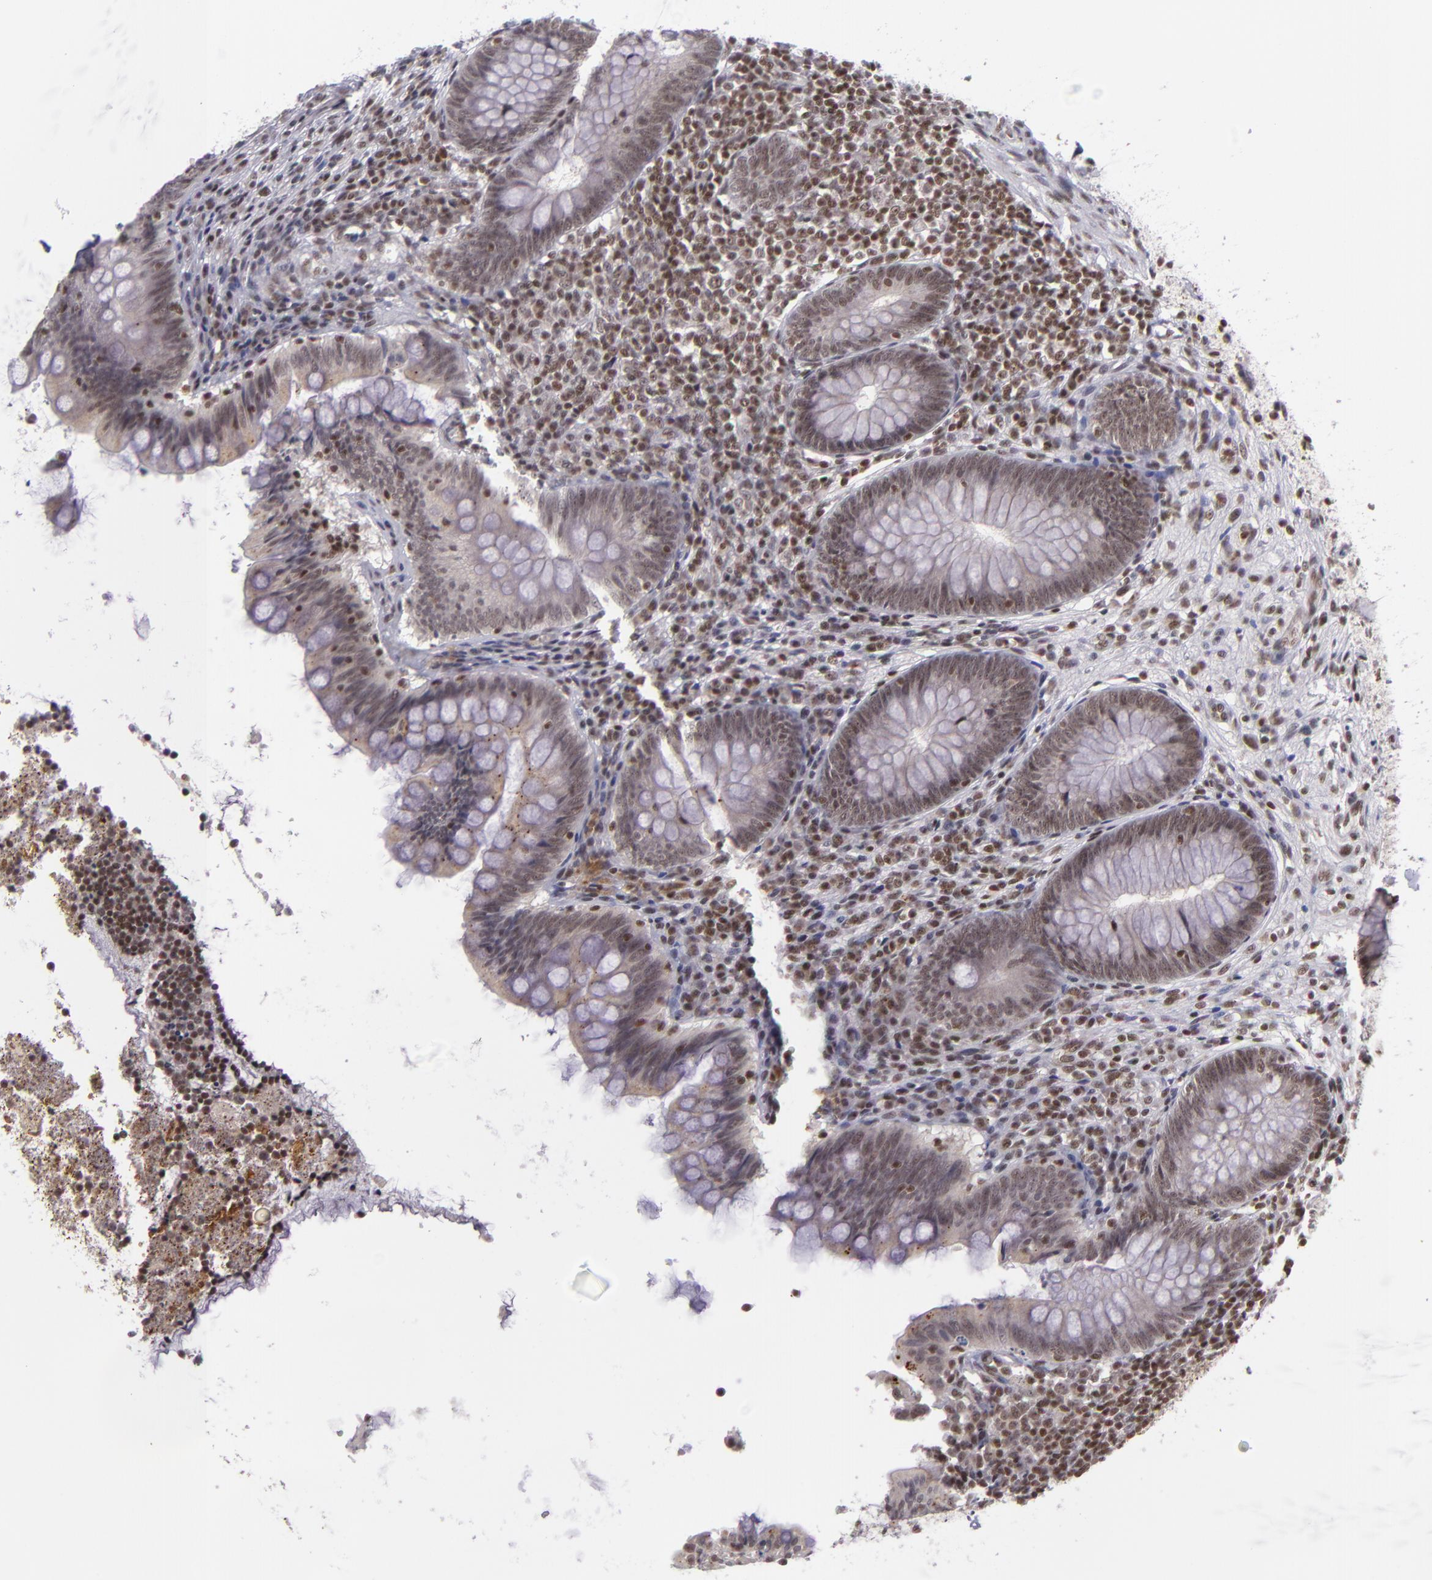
{"staining": {"intensity": "weak", "quantity": ">75%", "location": "nuclear"}, "tissue": "appendix", "cell_type": "Glandular cells", "image_type": "normal", "snomed": [{"axis": "morphology", "description": "Normal tissue, NOS"}, {"axis": "topography", "description": "Appendix"}], "caption": "Immunohistochemistry micrograph of normal appendix: human appendix stained using IHC shows low levels of weak protein expression localized specifically in the nuclear of glandular cells, appearing as a nuclear brown color.", "gene": "ZFX", "patient": {"sex": "female", "age": 66}}